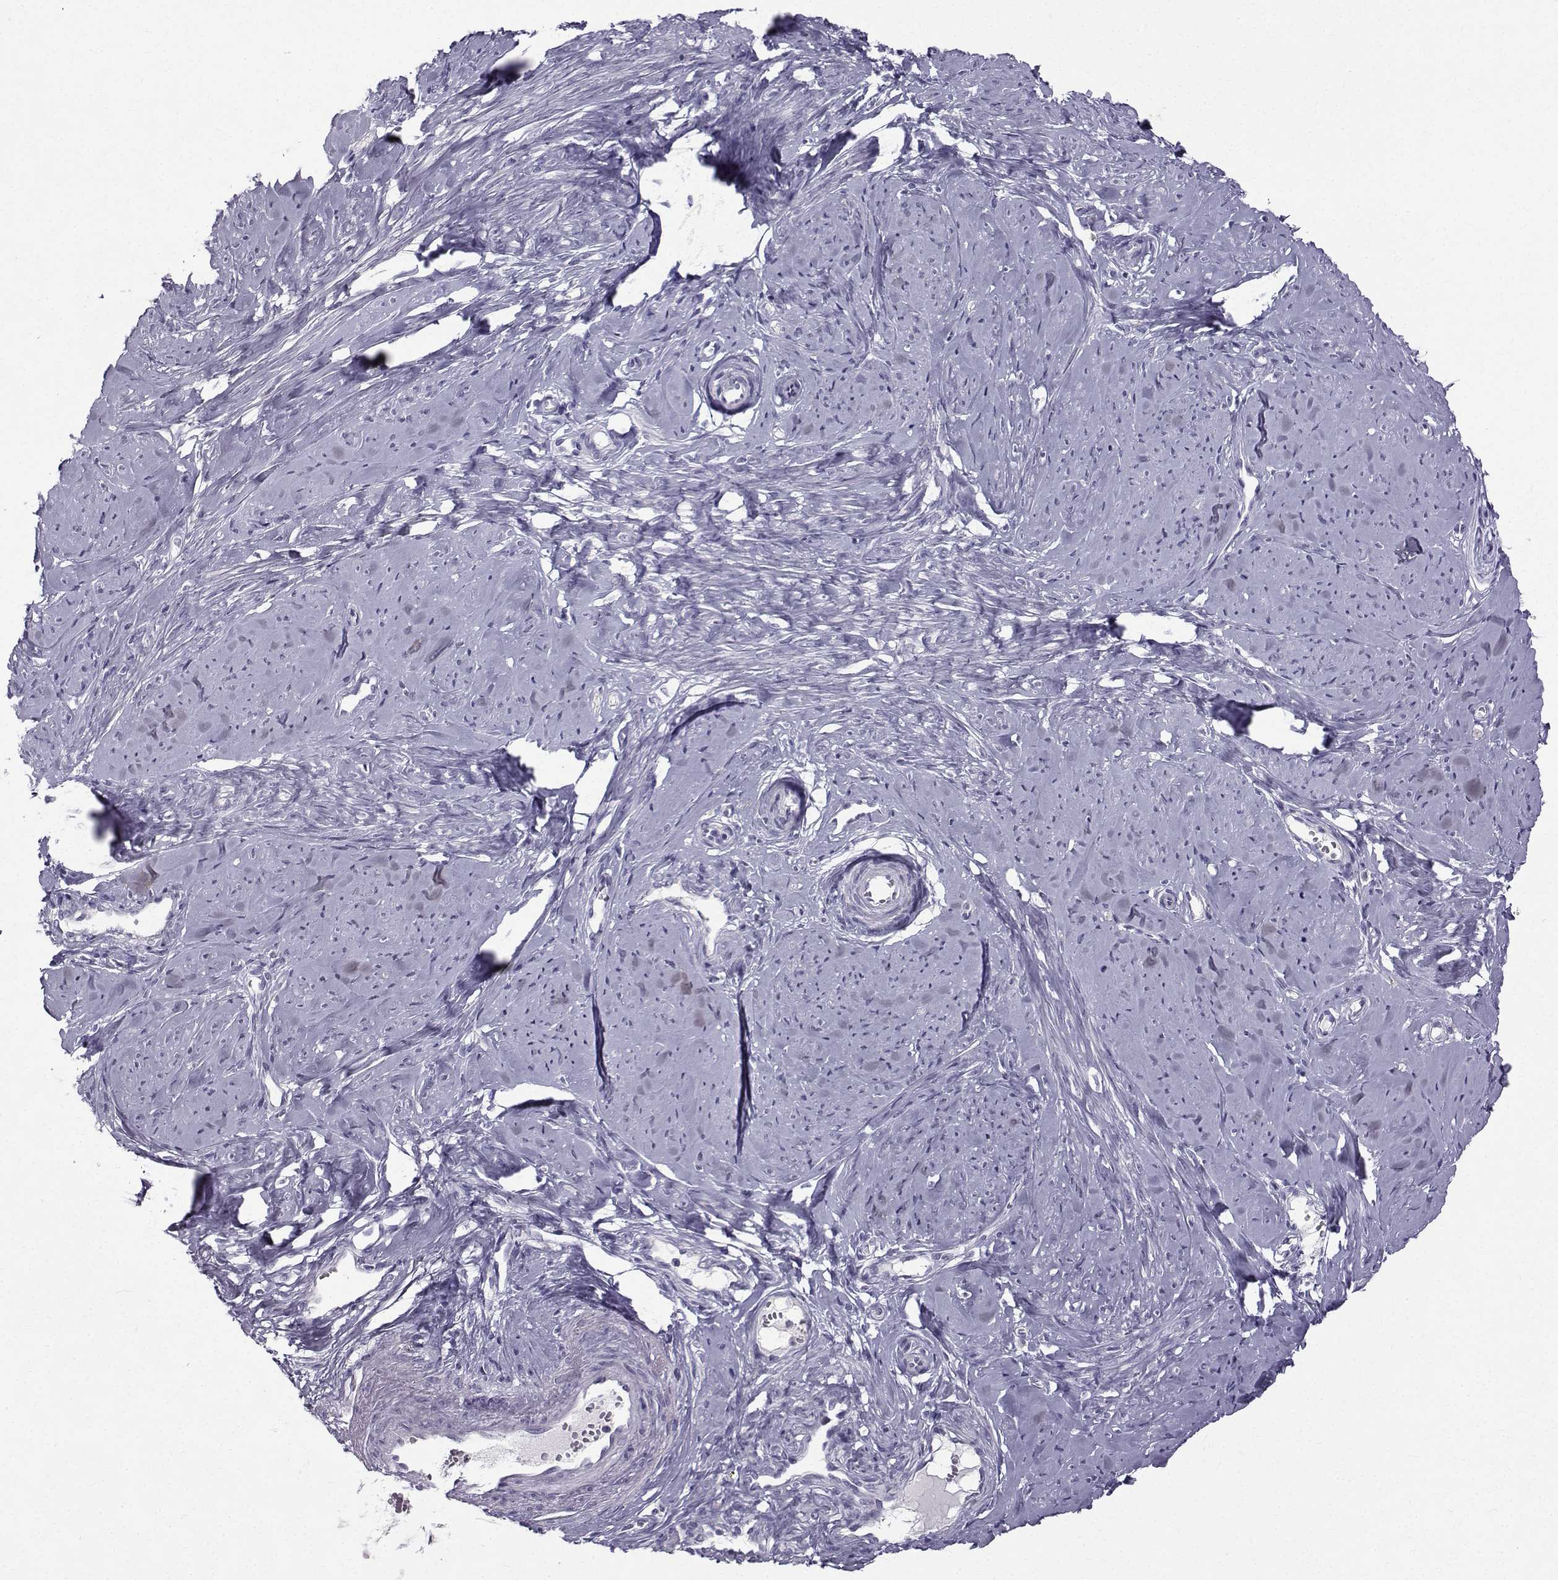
{"staining": {"intensity": "negative", "quantity": "none", "location": "none"}, "tissue": "smooth muscle", "cell_type": "Smooth muscle cells", "image_type": "normal", "snomed": [{"axis": "morphology", "description": "Normal tissue, NOS"}, {"axis": "topography", "description": "Smooth muscle"}], "caption": "There is no significant expression in smooth muscle cells of smooth muscle. Nuclei are stained in blue.", "gene": "ROPN1B", "patient": {"sex": "female", "age": 48}}